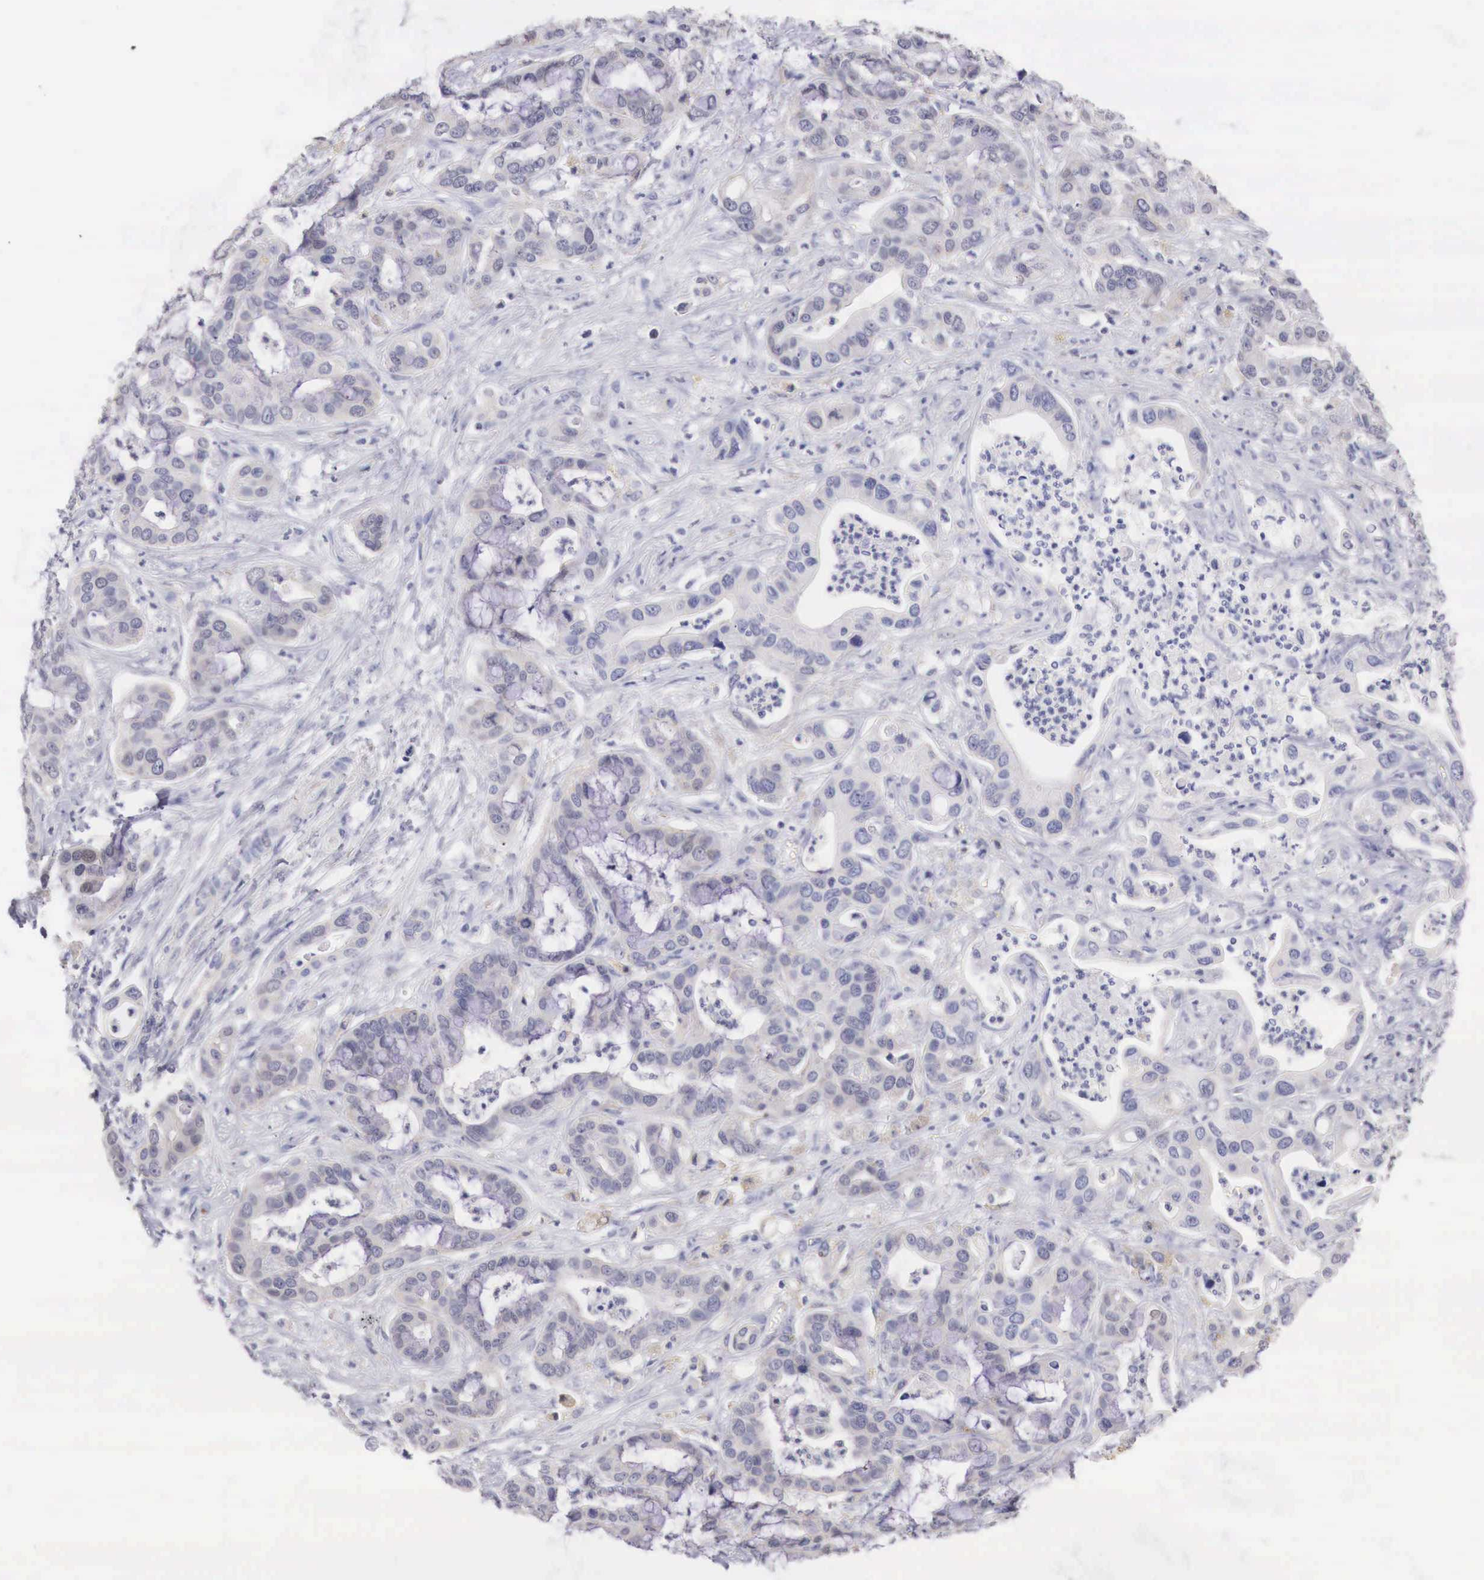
{"staining": {"intensity": "negative", "quantity": "none", "location": "none"}, "tissue": "liver cancer", "cell_type": "Tumor cells", "image_type": "cancer", "snomed": [{"axis": "morphology", "description": "Cholangiocarcinoma"}, {"axis": "topography", "description": "Liver"}], "caption": "A photomicrograph of human liver cancer is negative for staining in tumor cells.", "gene": "TRIM13", "patient": {"sex": "female", "age": 65}}